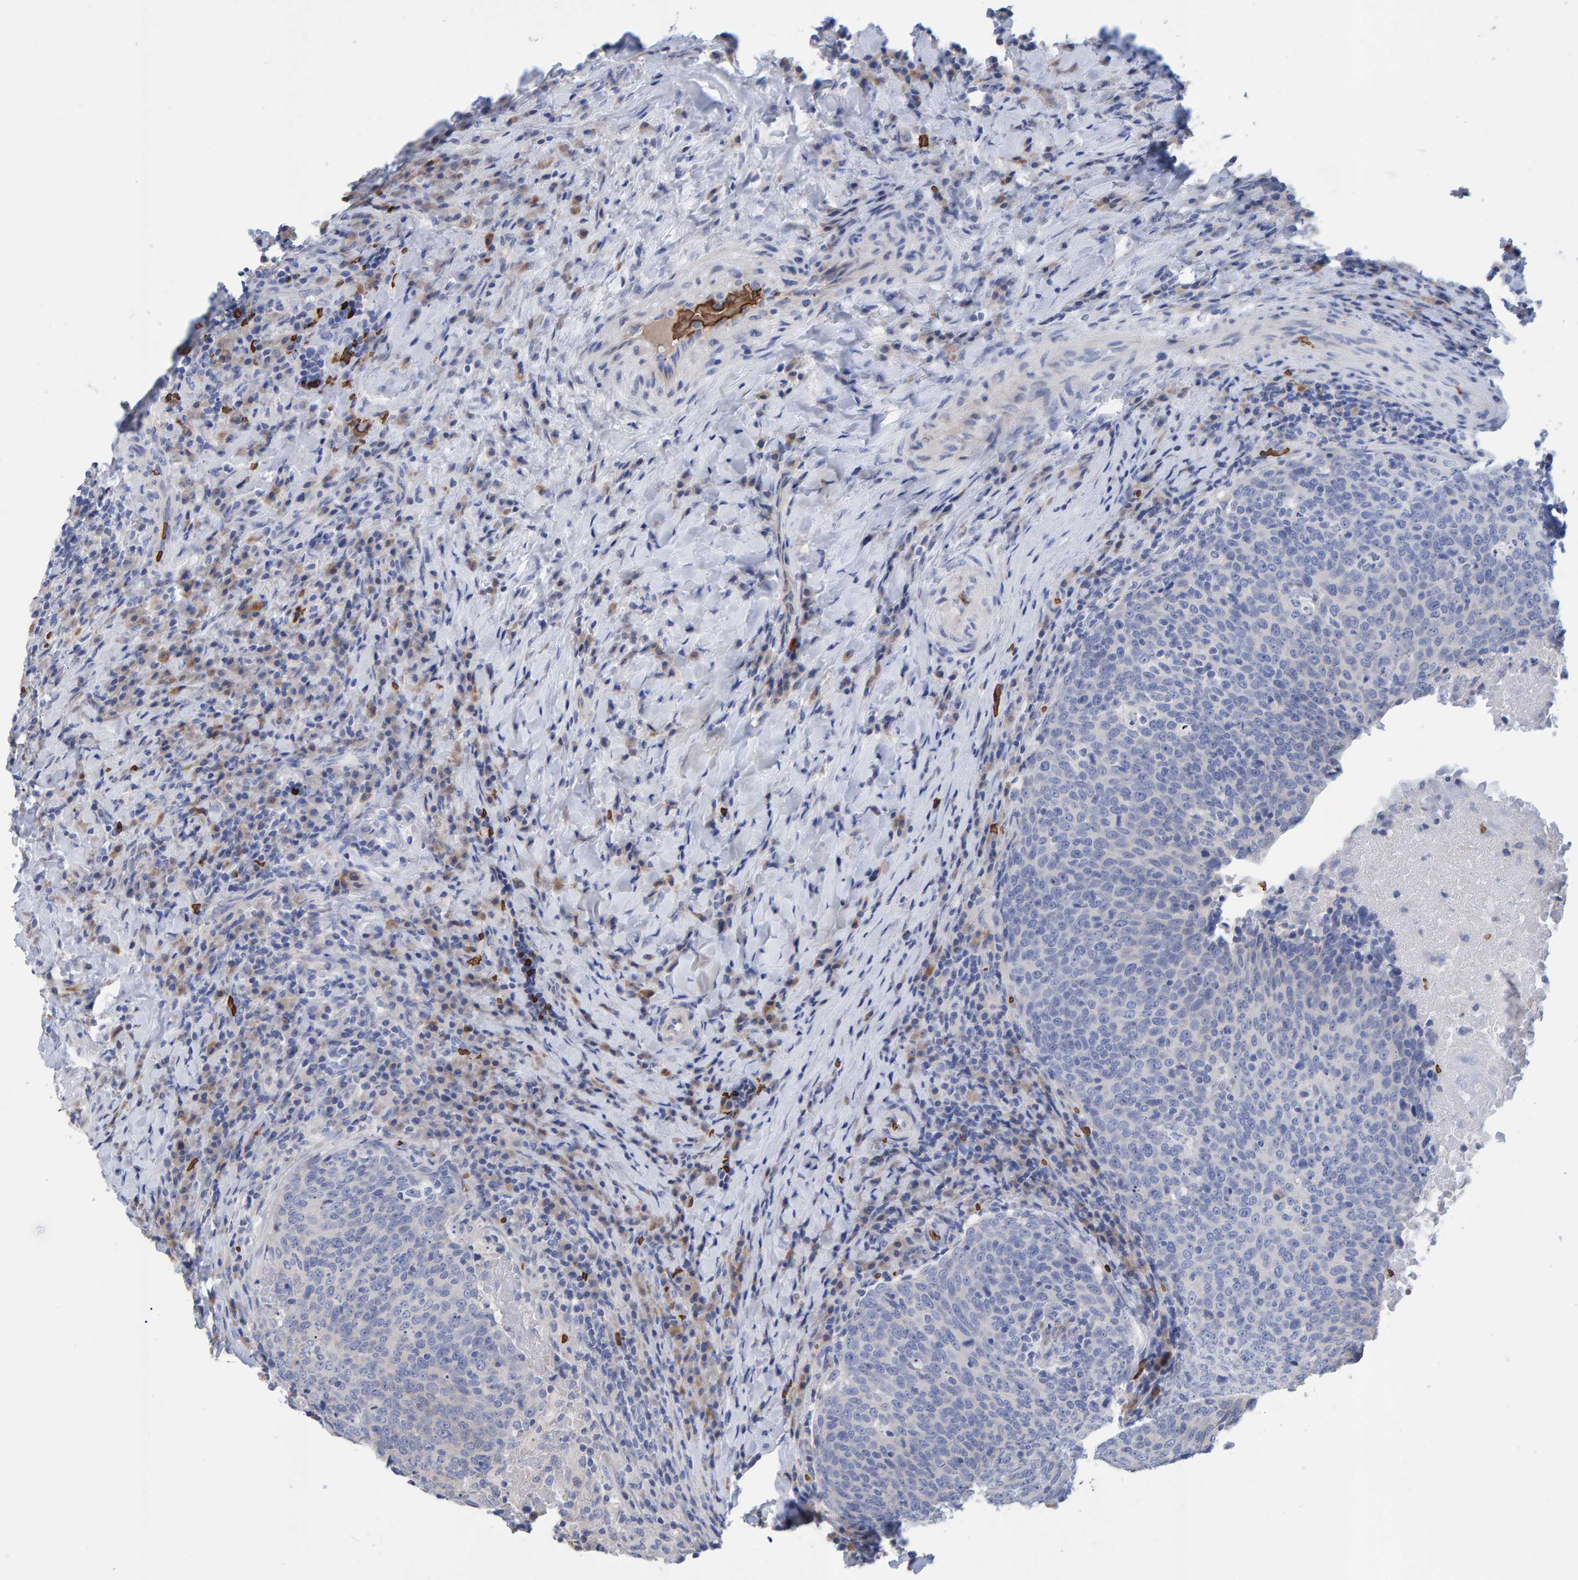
{"staining": {"intensity": "negative", "quantity": "none", "location": "none"}, "tissue": "head and neck cancer", "cell_type": "Tumor cells", "image_type": "cancer", "snomed": [{"axis": "morphology", "description": "Squamous cell carcinoma, NOS"}, {"axis": "morphology", "description": "Squamous cell carcinoma, metastatic, NOS"}, {"axis": "topography", "description": "Lymph node"}, {"axis": "topography", "description": "Head-Neck"}], "caption": "Tumor cells are negative for brown protein staining in head and neck squamous cell carcinoma.", "gene": "VPS9D1", "patient": {"sex": "male", "age": 62}}